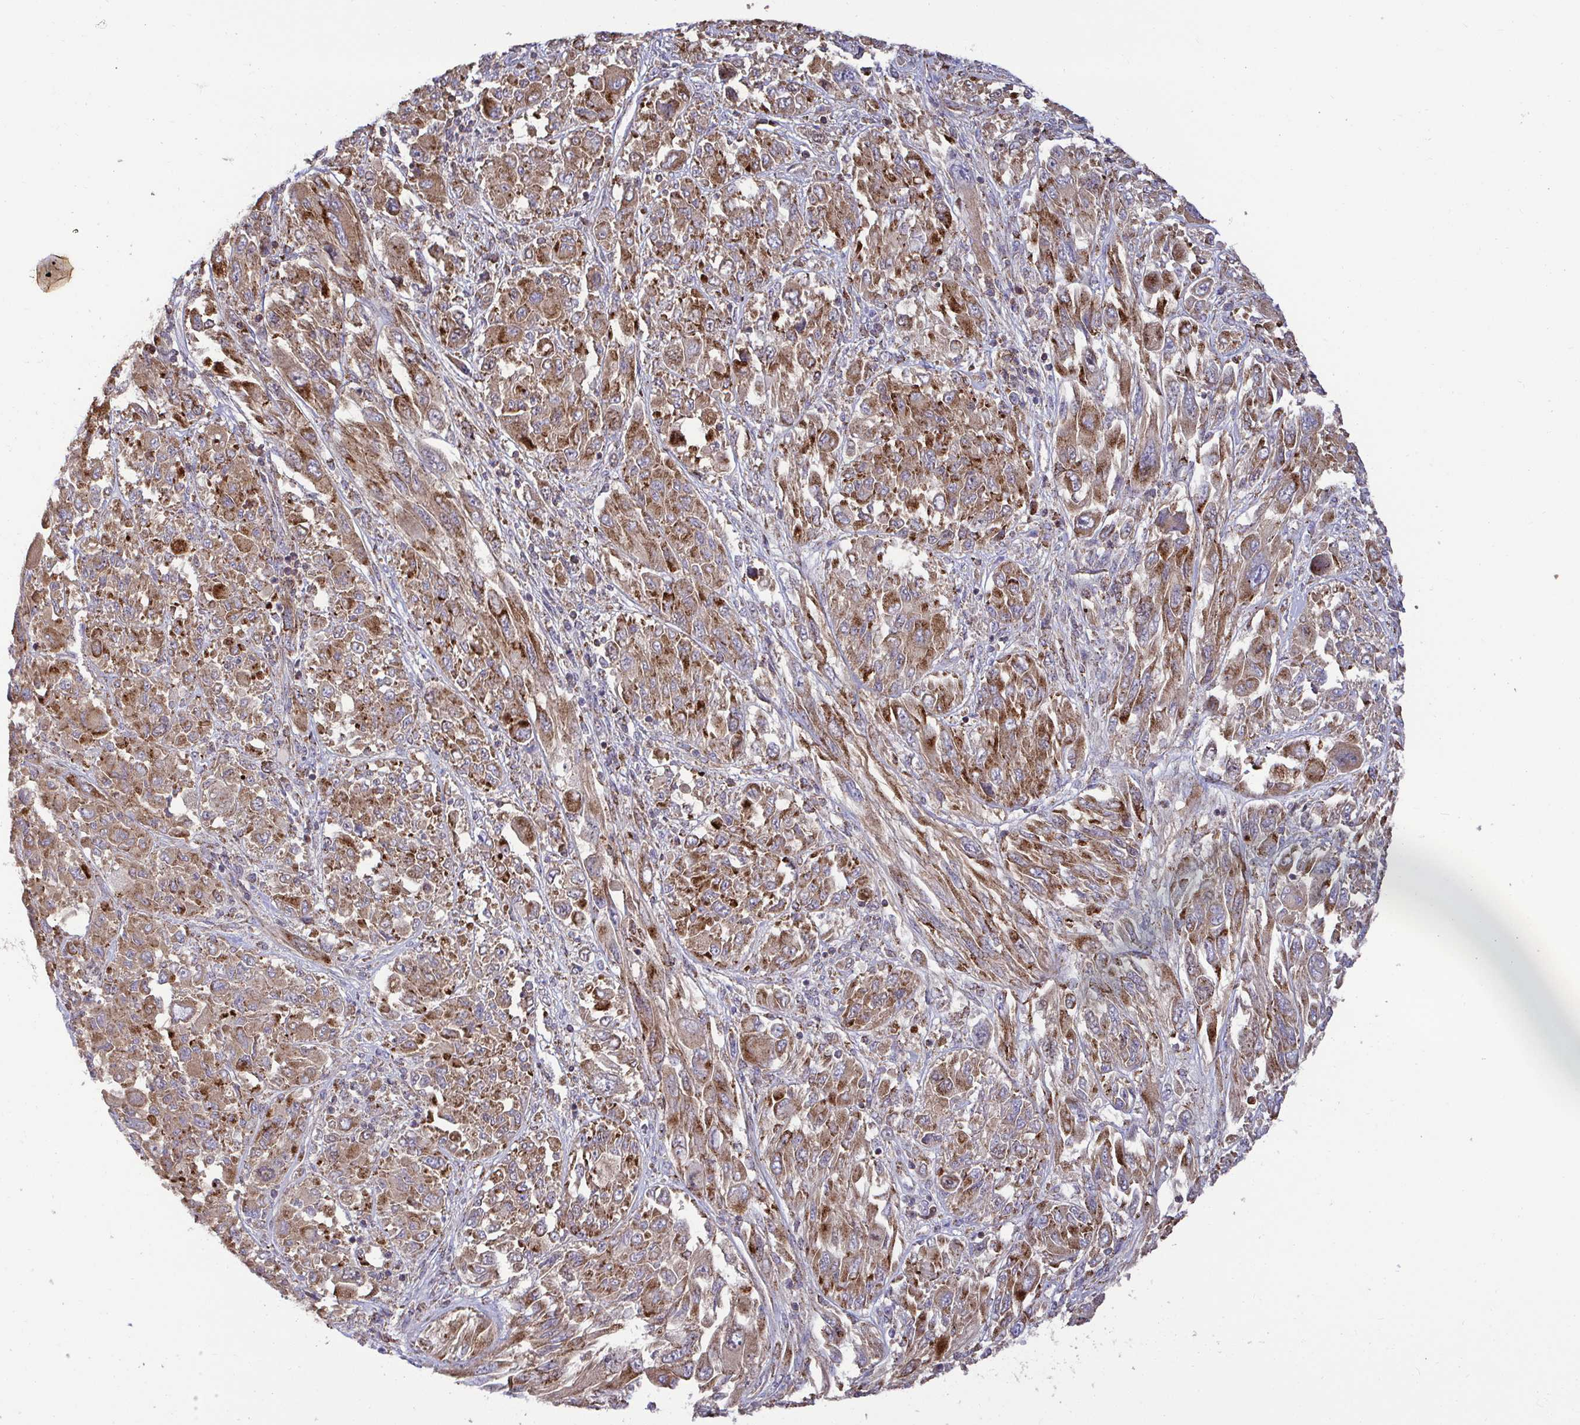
{"staining": {"intensity": "moderate", "quantity": ">75%", "location": "cytoplasmic/membranous"}, "tissue": "melanoma", "cell_type": "Tumor cells", "image_type": "cancer", "snomed": [{"axis": "morphology", "description": "Malignant melanoma, NOS"}, {"axis": "topography", "description": "Skin"}], "caption": "Immunohistochemical staining of human malignant melanoma reveals moderate cytoplasmic/membranous protein expression in about >75% of tumor cells.", "gene": "SPRY1", "patient": {"sex": "female", "age": 91}}